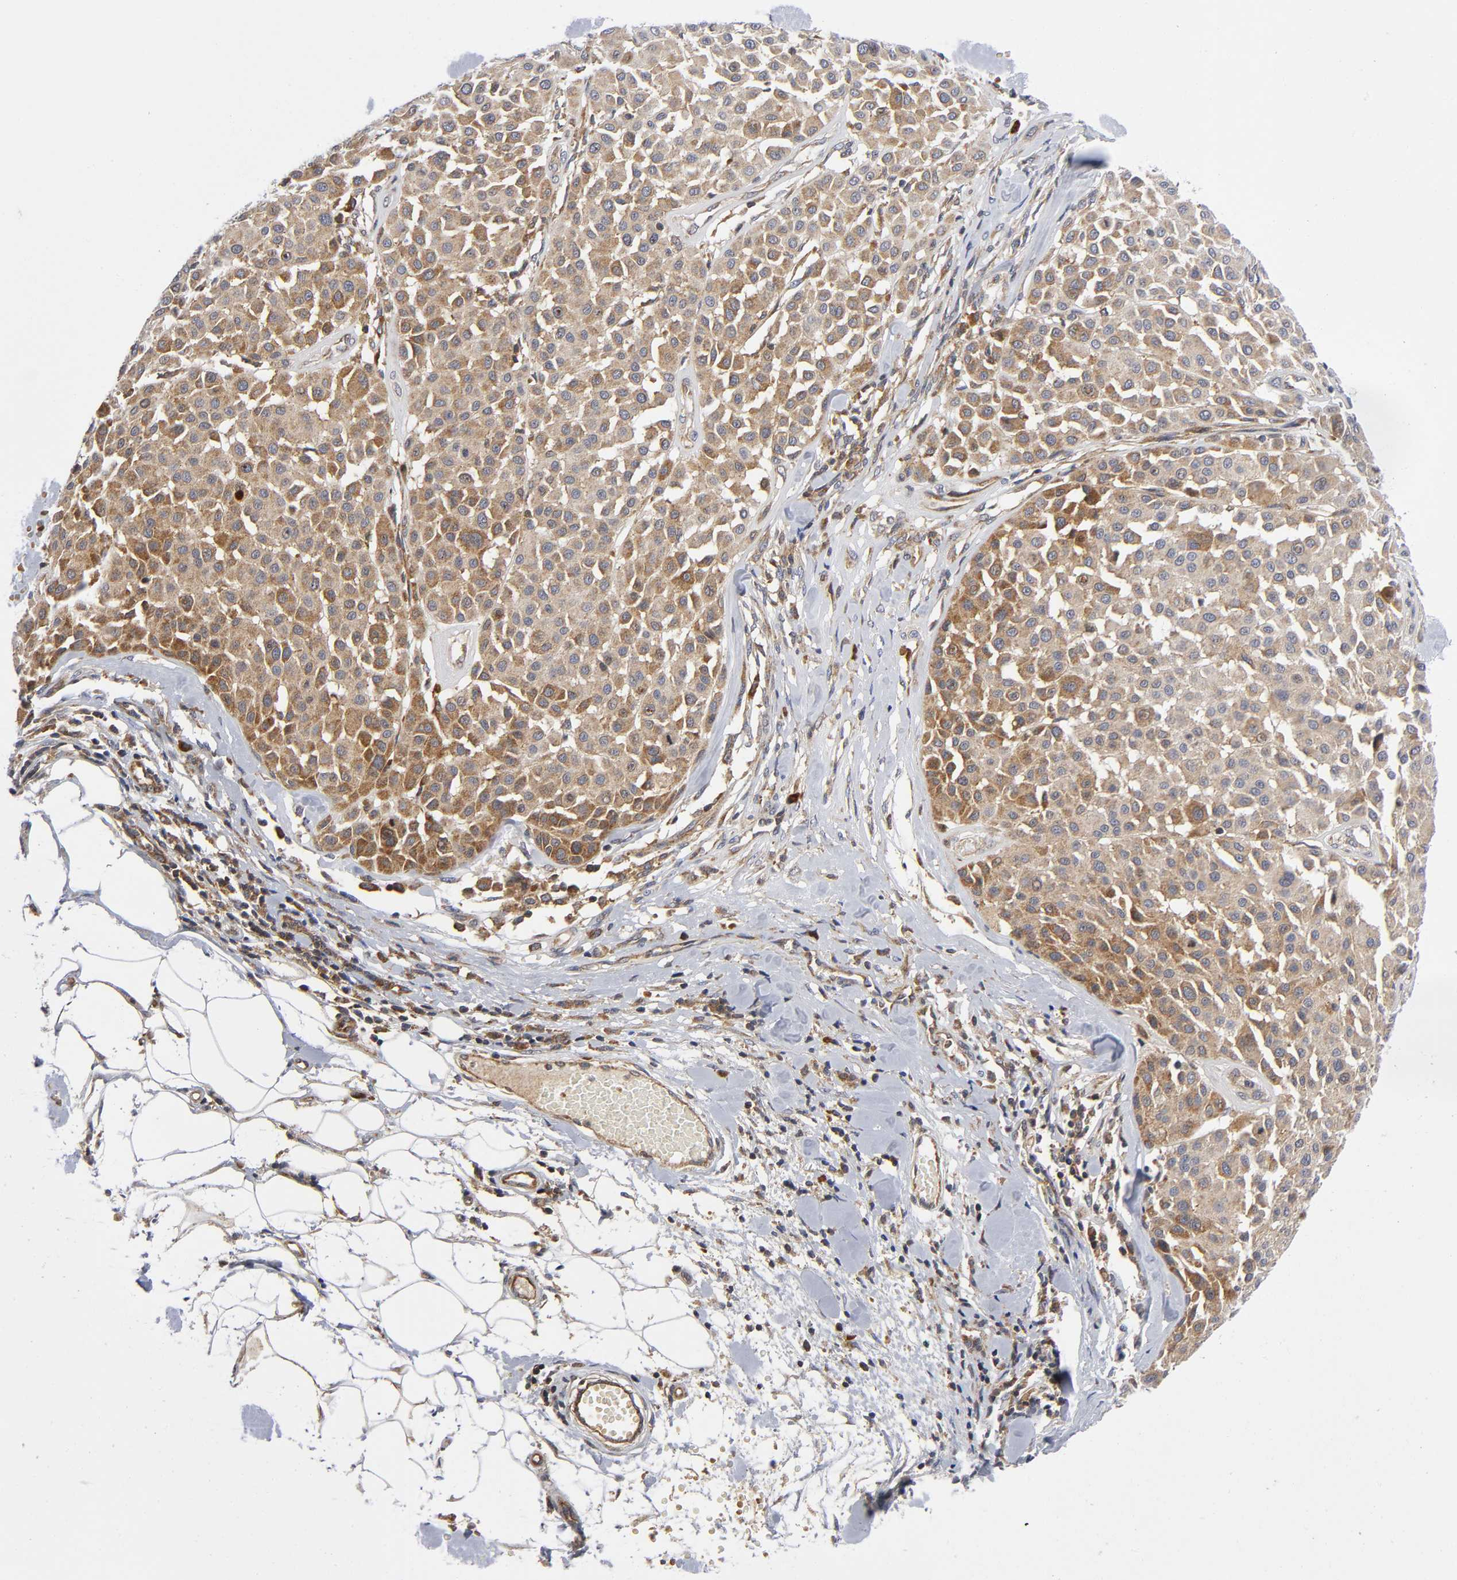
{"staining": {"intensity": "moderate", "quantity": ">75%", "location": "cytoplasmic/membranous"}, "tissue": "melanoma", "cell_type": "Tumor cells", "image_type": "cancer", "snomed": [{"axis": "morphology", "description": "Malignant melanoma, Metastatic site"}, {"axis": "topography", "description": "Soft tissue"}], "caption": "Immunohistochemistry of human malignant melanoma (metastatic site) demonstrates medium levels of moderate cytoplasmic/membranous staining in about >75% of tumor cells. (IHC, brightfield microscopy, high magnification).", "gene": "EIF5", "patient": {"sex": "male", "age": 41}}